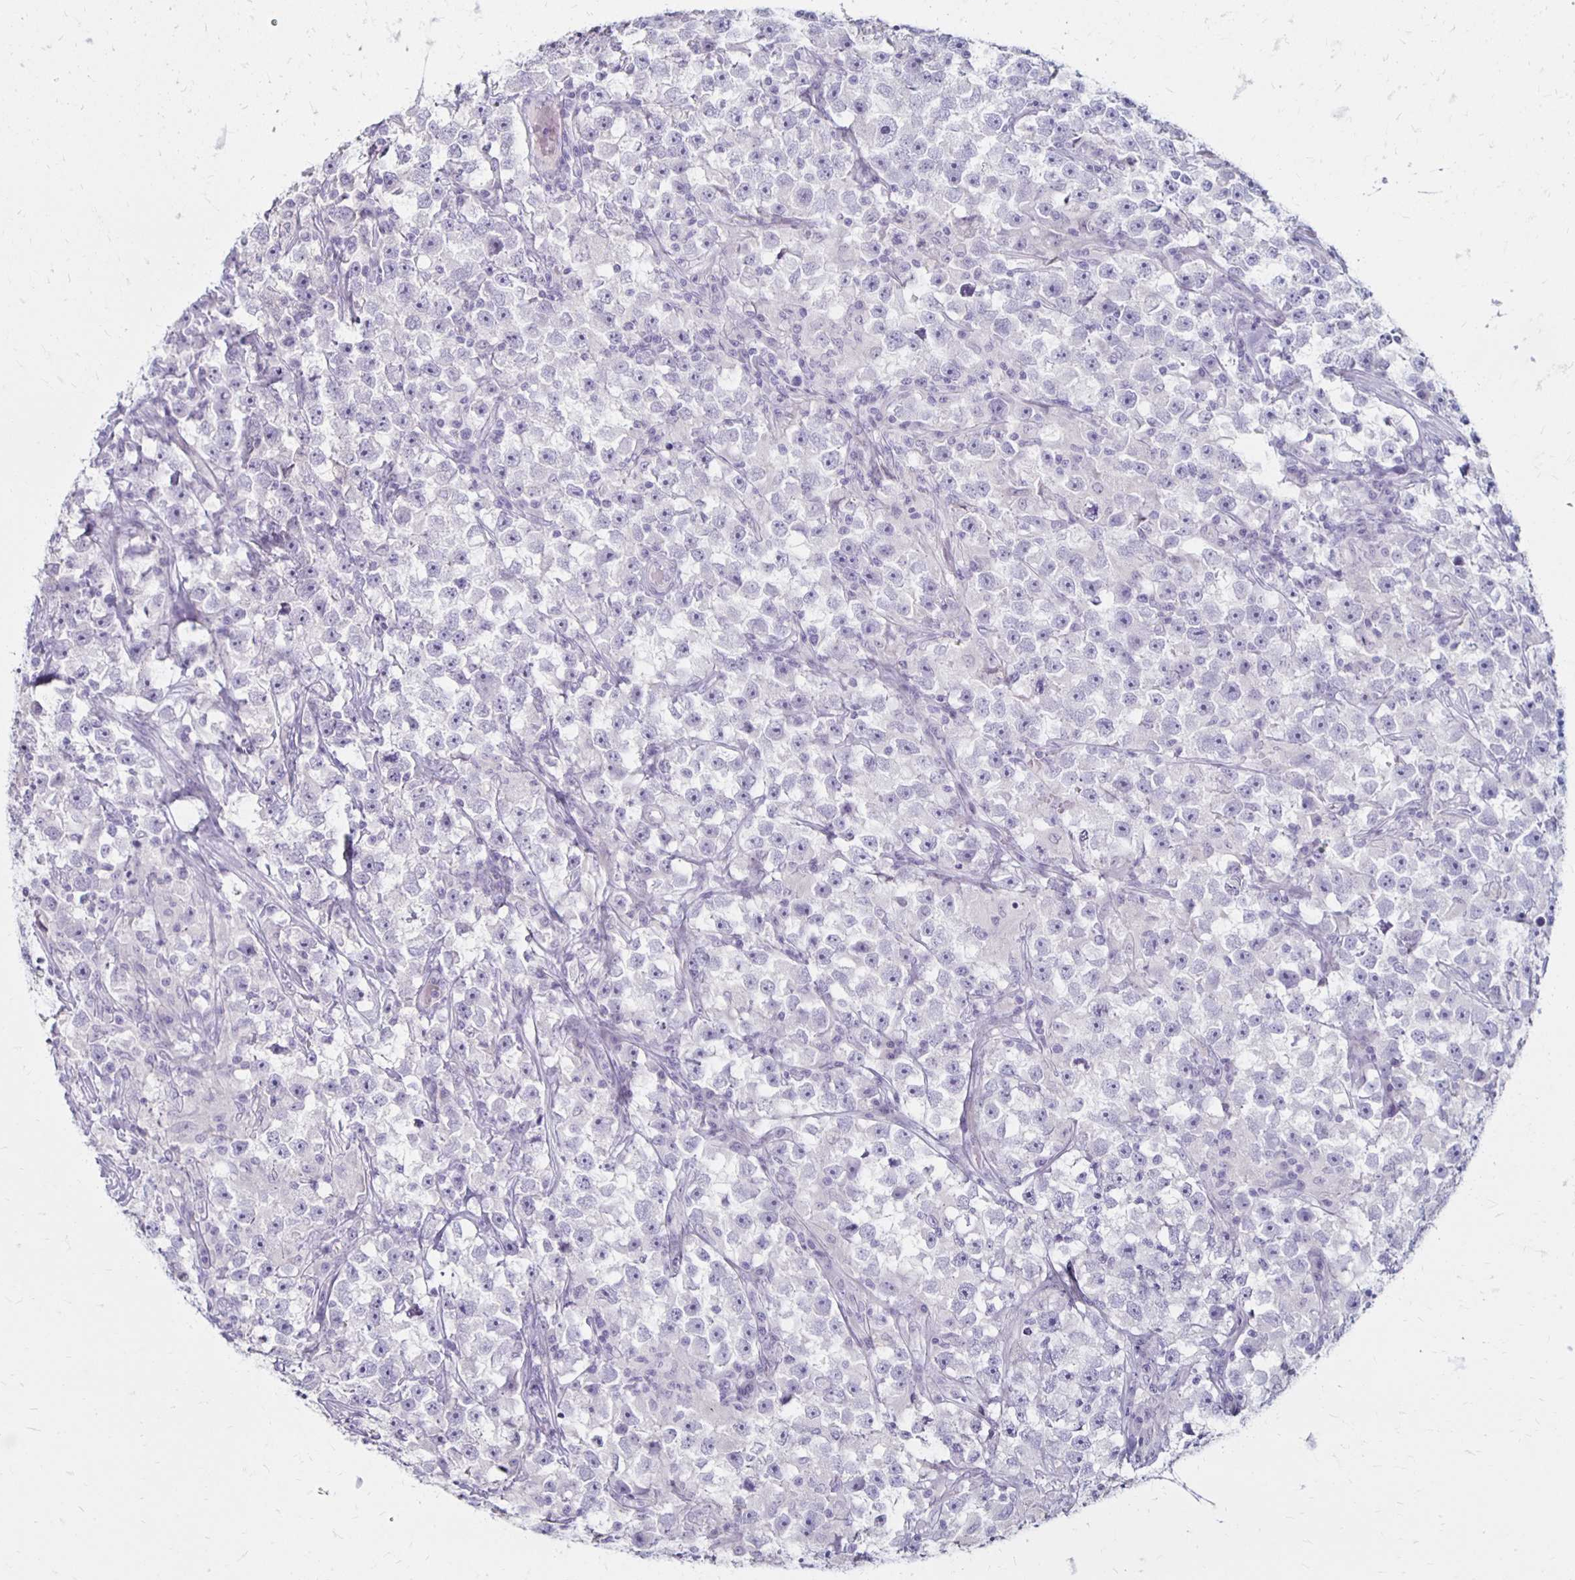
{"staining": {"intensity": "negative", "quantity": "none", "location": "none"}, "tissue": "testis cancer", "cell_type": "Tumor cells", "image_type": "cancer", "snomed": [{"axis": "morphology", "description": "Seminoma, NOS"}, {"axis": "topography", "description": "Testis"}], "caption": "Immunohistochemistry micrograph of neoplastic tissue: human testis seminoma stained with DAB (3,3'-diaminobenzidine) exhibits no significant protein positivity in tumor cells.", "gene": "RYR1", "patient": {"sex": "male", "age": 33}}